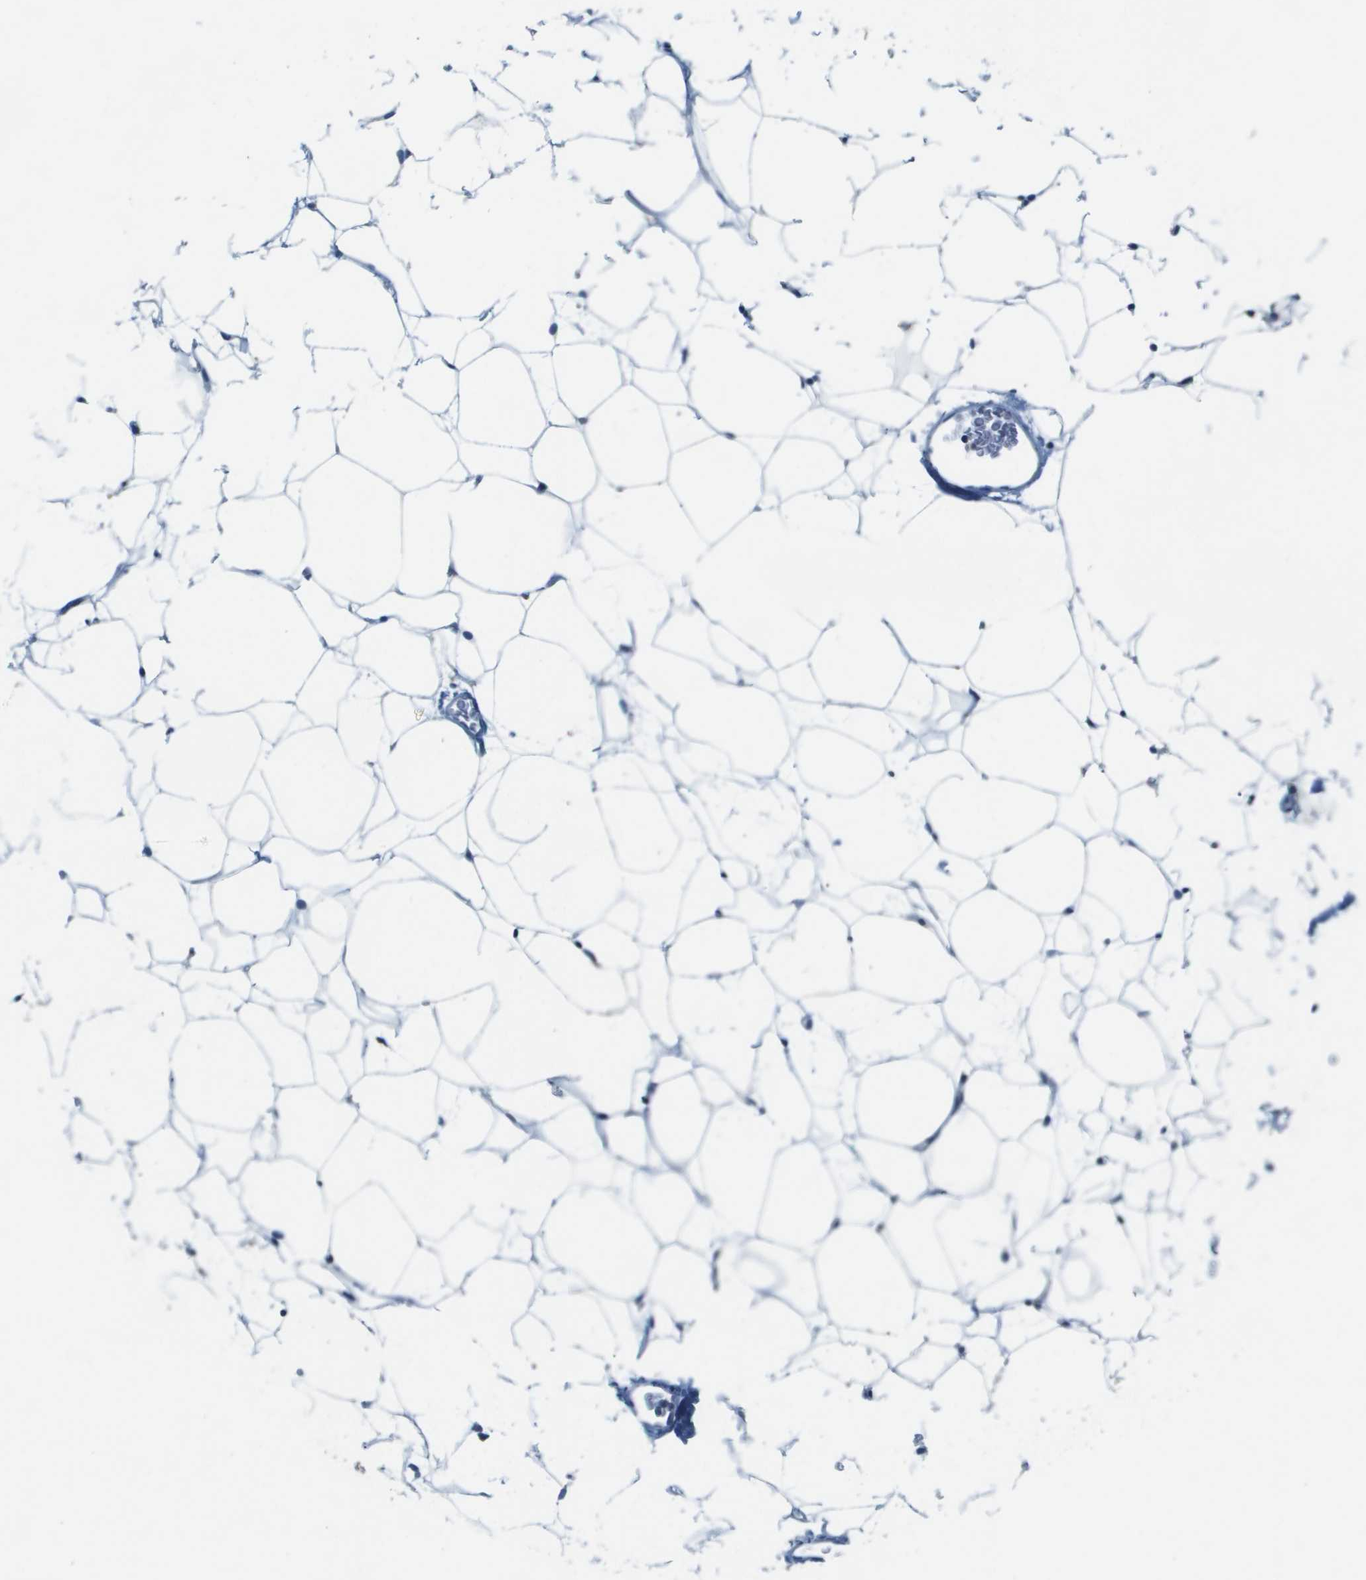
{"staining": {"intensity": "negative", "quantity": "none", "location": "none"}, "tissue": "adipose tissue", "cell_type": "Adipocytes", "image_type": "normal", "snomed": [{"axis": "morphology", "description": "Normal tissue, NOS"}, {"axis": "topography", "description": "Breast"}, {"axis": "topography", "description": "Soft tissue"}], "caption": "This photomicrograph is of unremarkable adipose tissue stained with IHC to label a protein in brown with the nuclei are counter-stained blue. There is no expression in adipocytes.", "gene": "TAOK3", "patient": {"sex": "female", "age": 75}}